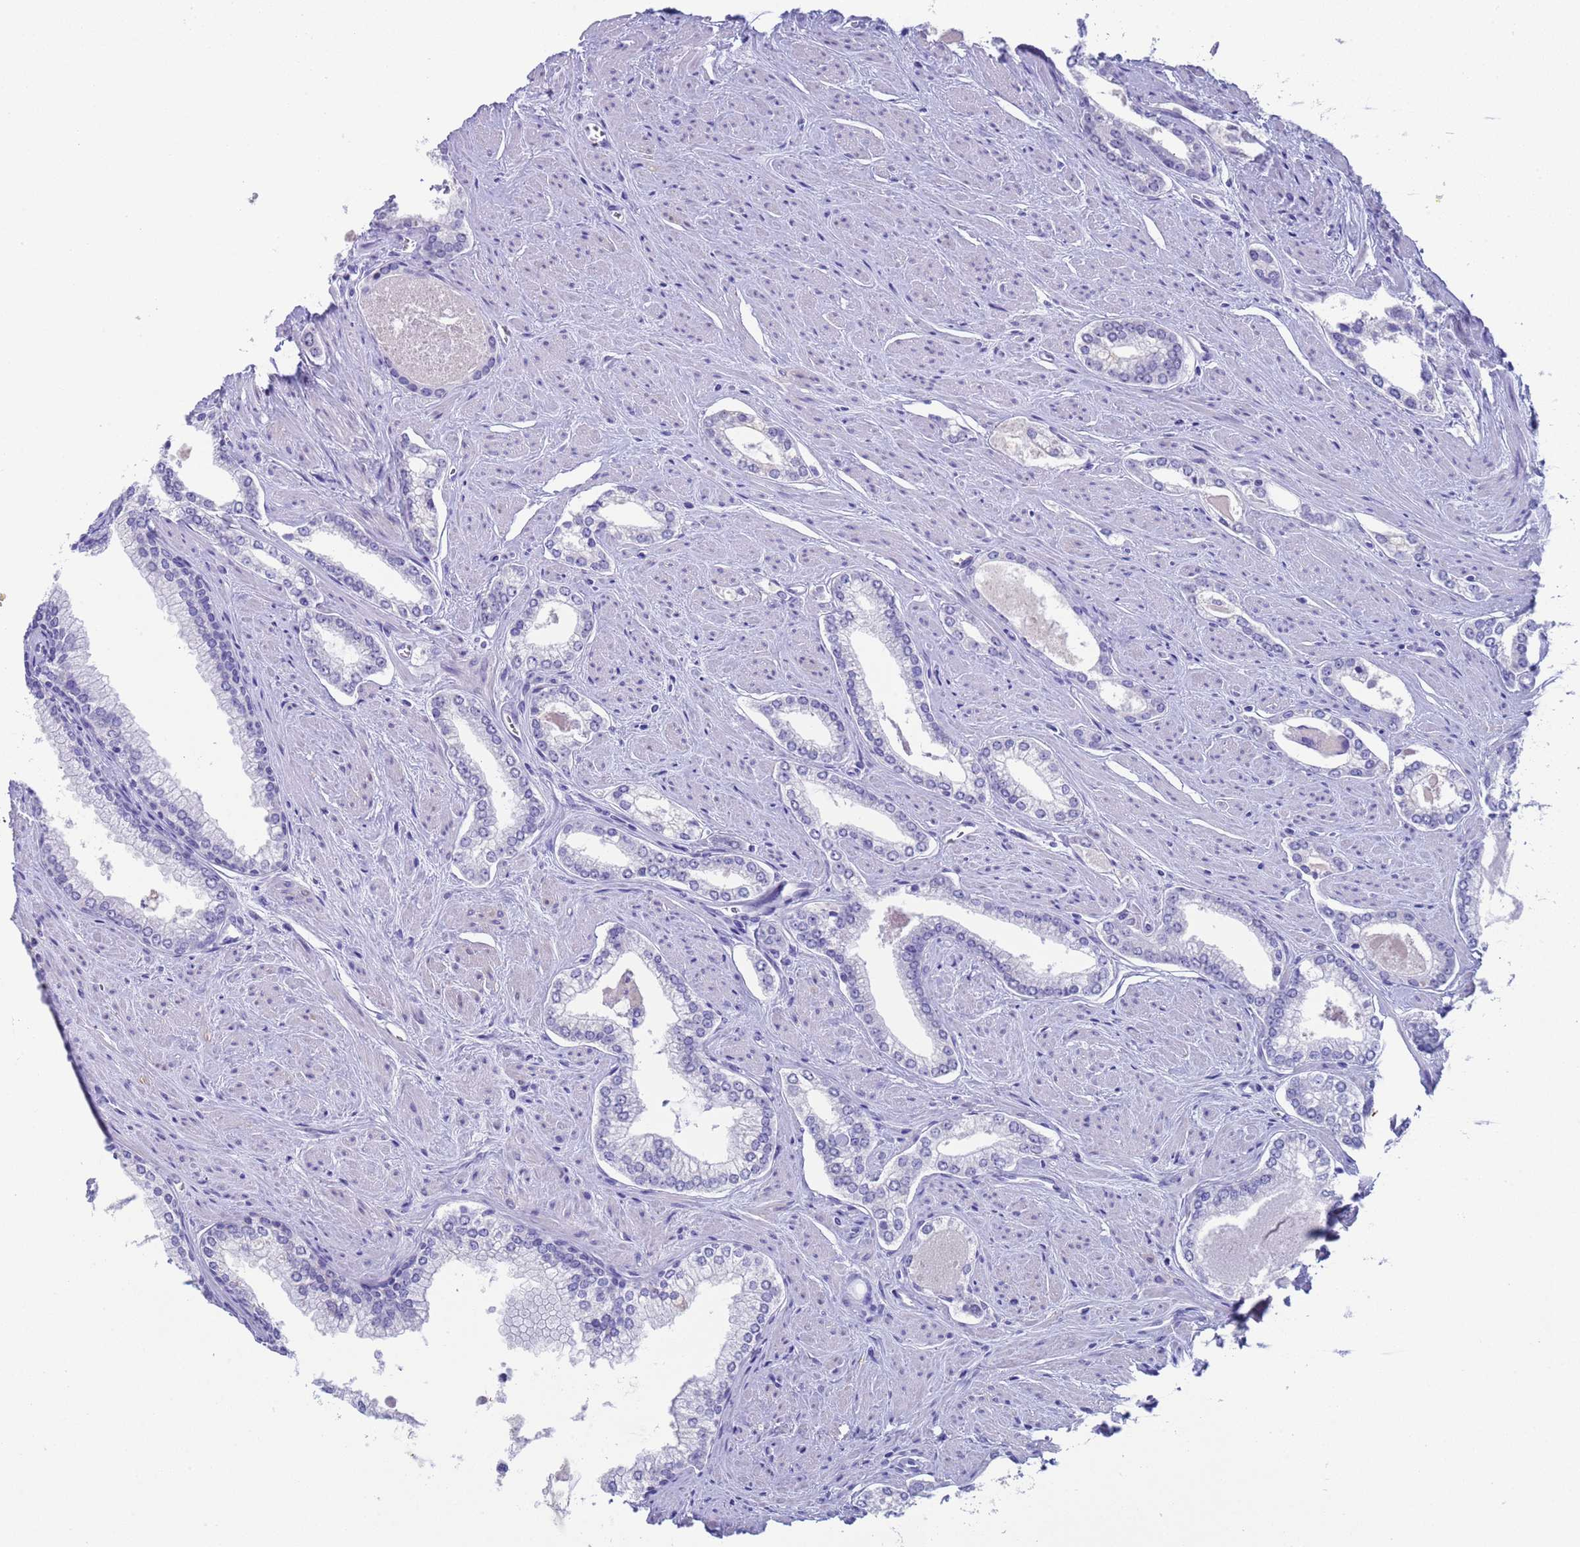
{"staining": {"intensity": "negative", "quantity": "none", "location": "none"}, "tissue": "prostate cancer", "cell_type": "Tumor cells", "image_type": "cancer", "snomed": [{"axis": "morphology", "description": "Adenocarcinoma, Low grade"}, {"axis": "topography", "description": "Prostate and seminal vesicle, NOS"}], "caption": "A micrograph of human prostate cancer (low-grade adenocarcinoma) is negative for staining in tumor cells.", "gene": "CKM", "patient": {"sex": "male", "age": 60}}